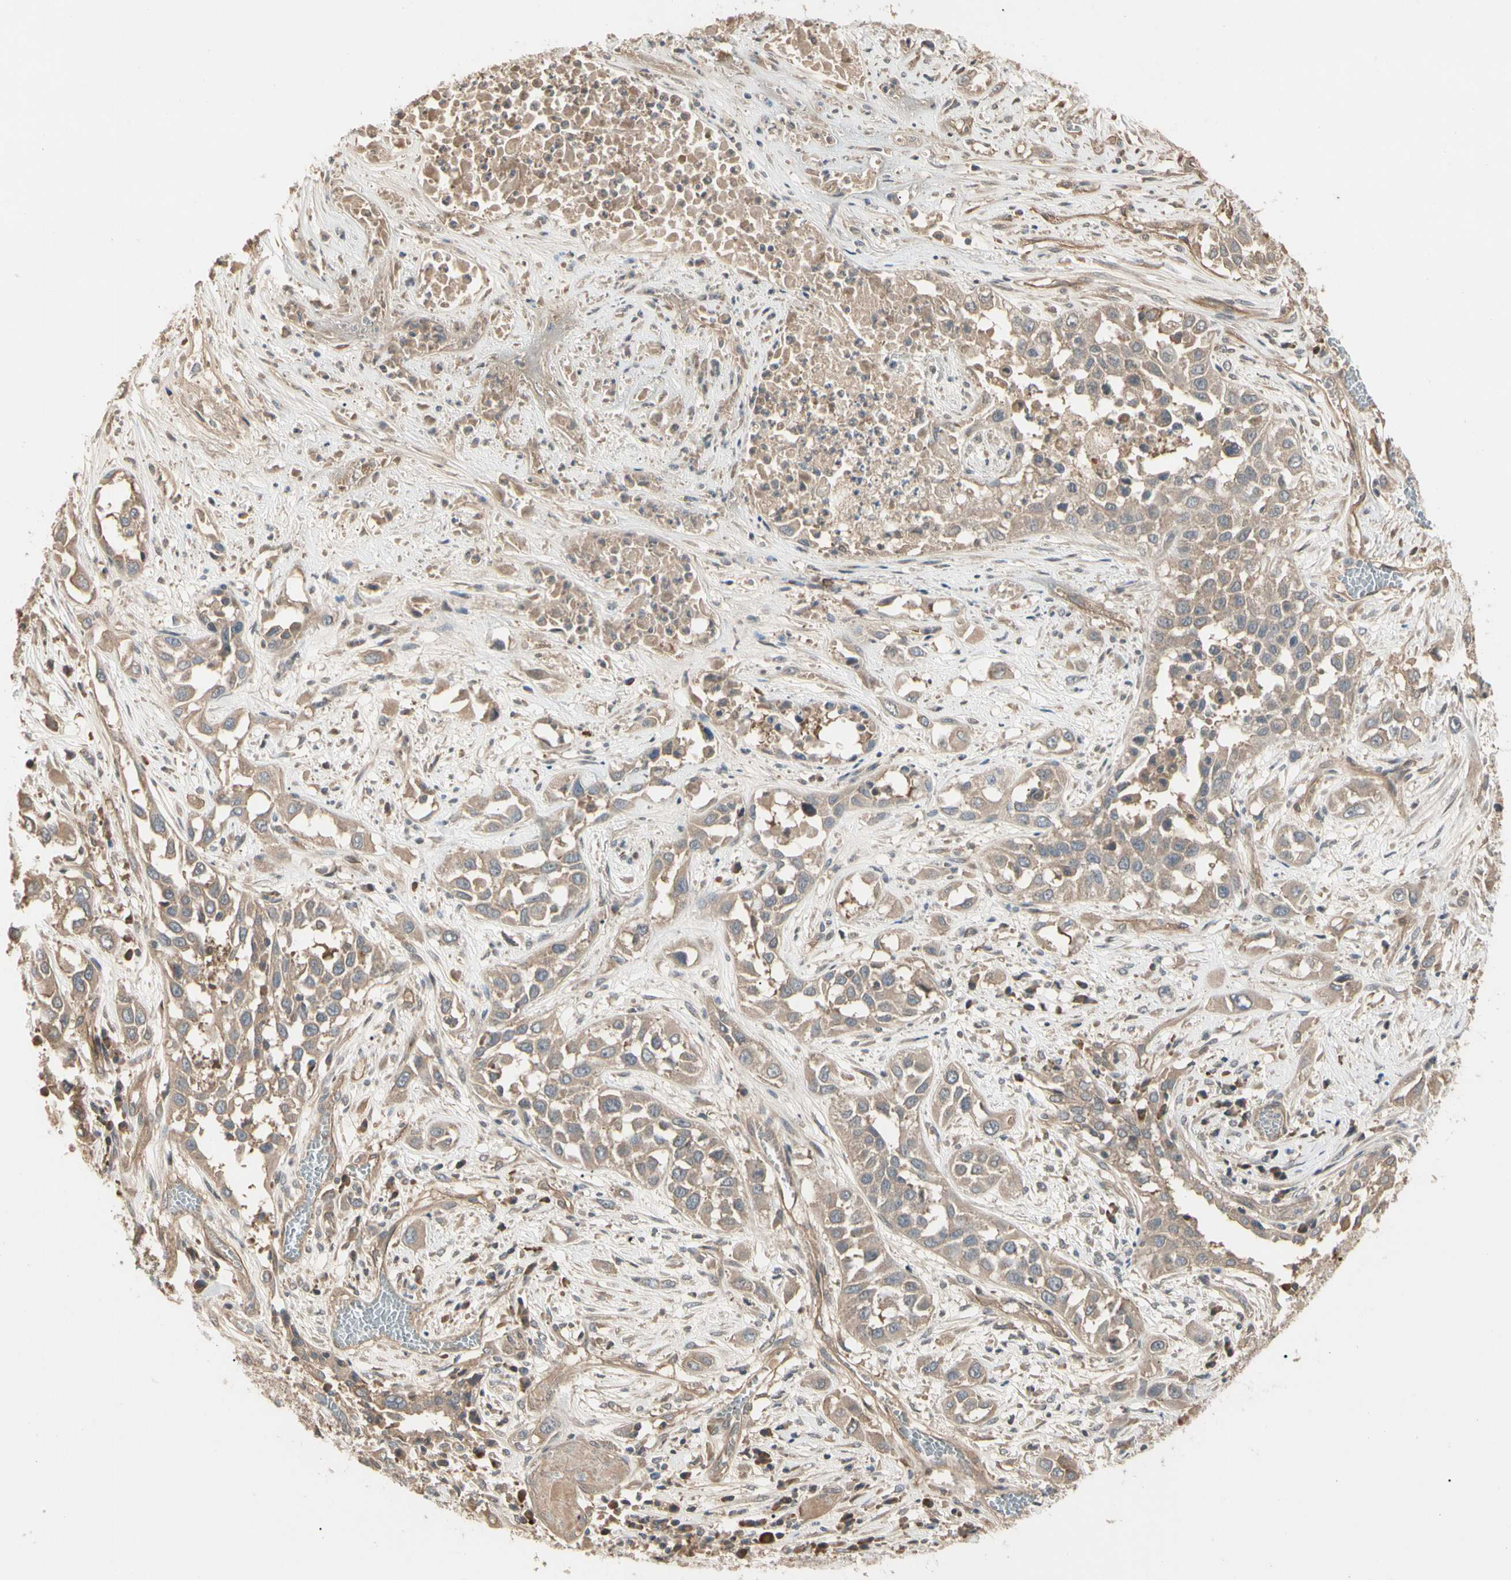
{"staining": {"intensity": "weak", "quantity": ">75%", "location": "cytoplasmic/membranous"}, "tissue": "lung cancer", "cell_type": "Tumor cells", "image_type": "cancer", "snomed": [{"axis": "morphology", "description": "Squamous cell carcinoma, NOS"}, {"axis": "topography", "description": "Lung"}], "caption": "The image reveals a brown stain indicating the presence of a protein in the cytoplasmic/membranous of tumor cells in lung cancer.", "gene": "ATG4C", "patient": {"sex": "male", "age": 71}}